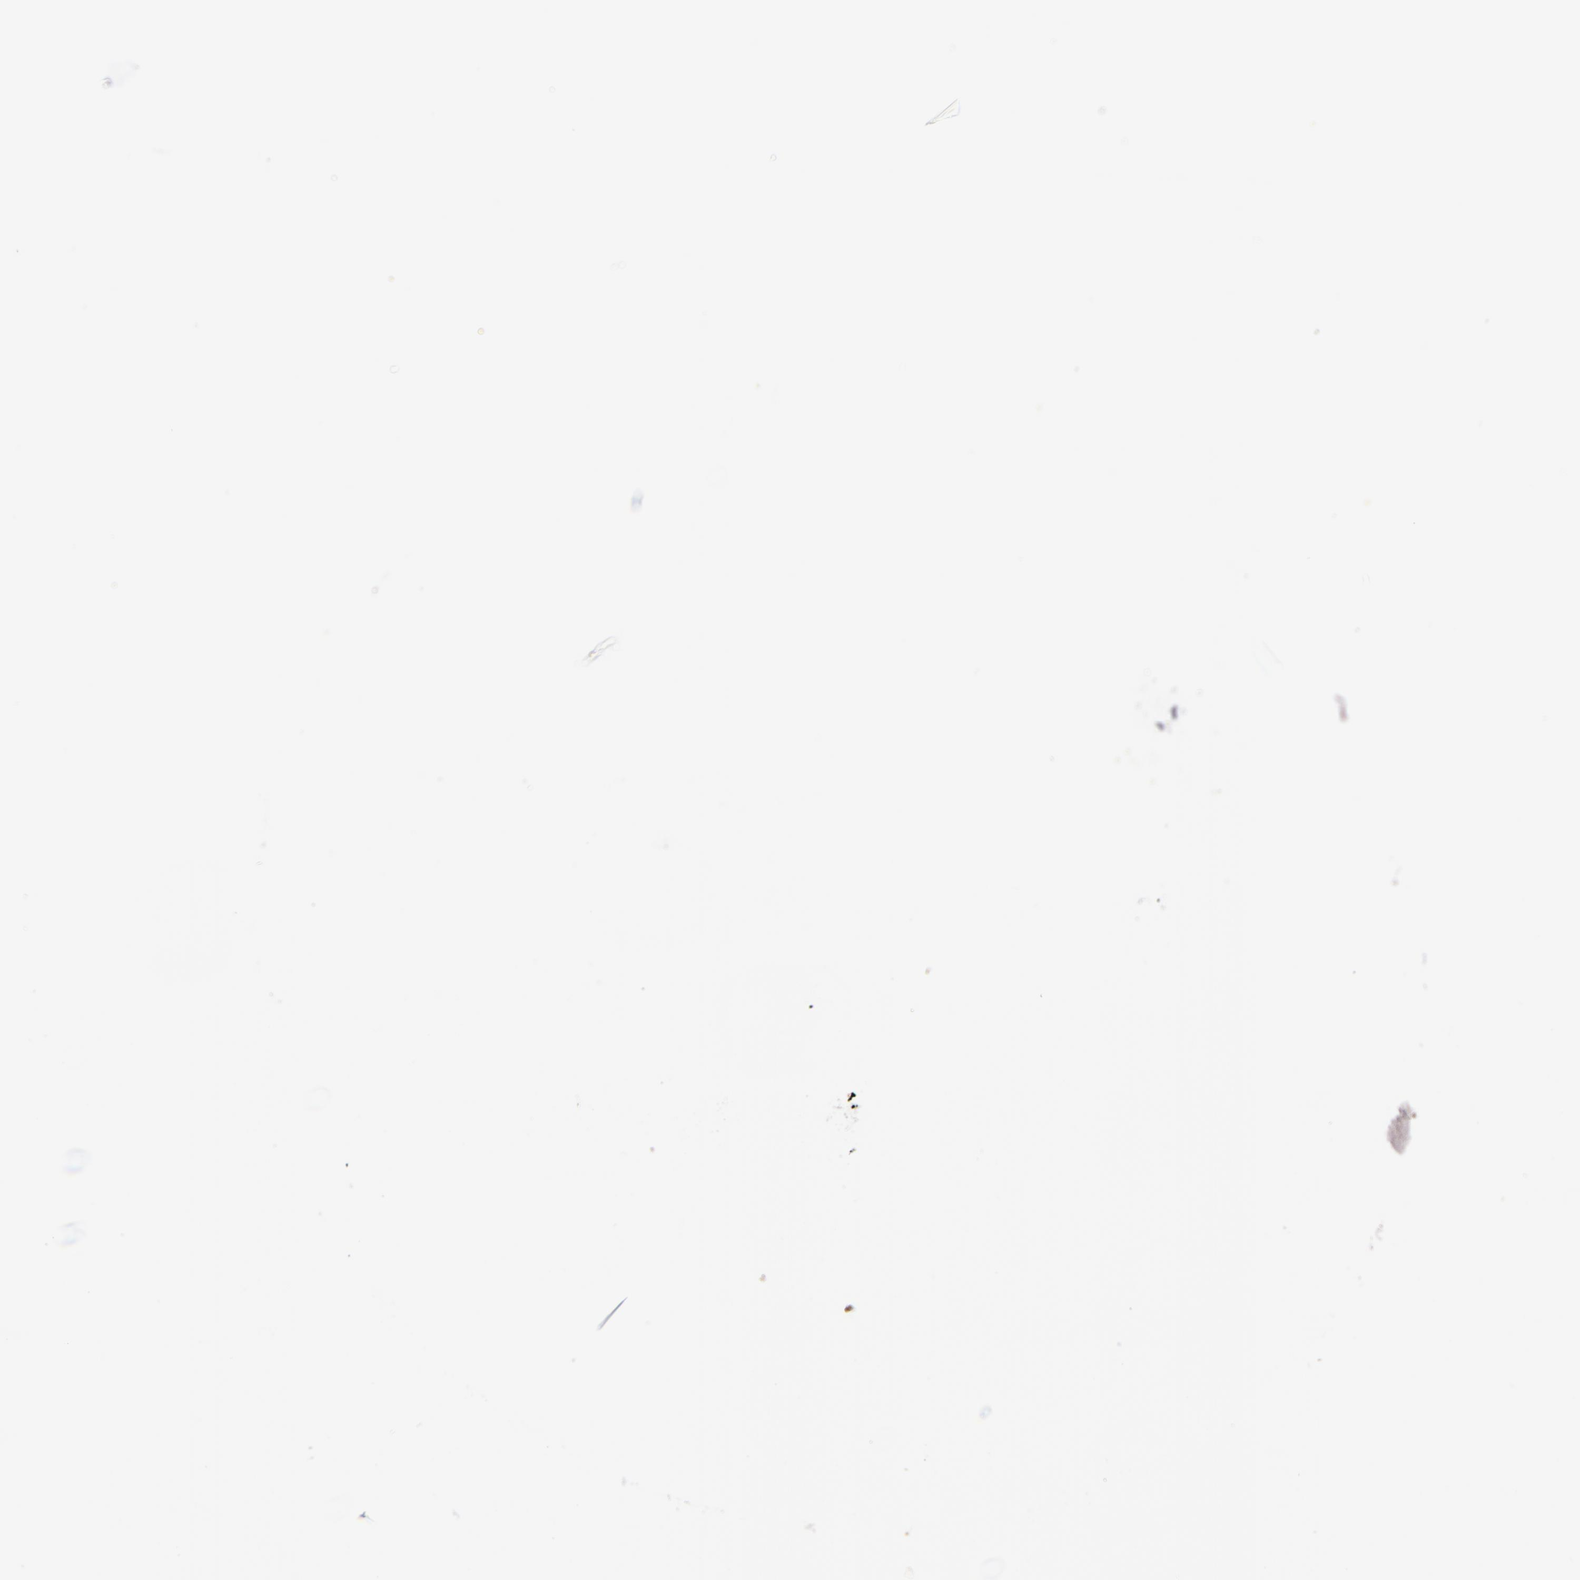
{"staining": {"intensity": "moderate", "quantity": ">75%", "location": "nuclear"}, "tissue": "cerebellum", "cell_type": "Cells in granular layer", "image_type": "normal", "snomed": [{"axis": "morphology", "description": "Normal tissue, NOS"}, {"axis": "topography", "description": "Cerebellum"}], "caption": "Immunohistochemistry (IHC) image of unremarkable cerebellum stained for a protein (brown), which demonstrates medium levels of moderate nuclear expression in approximately >75% of cells in granular layer.", "gene": "ZNF148", "patient": {"sex": "female", "age": 19}}